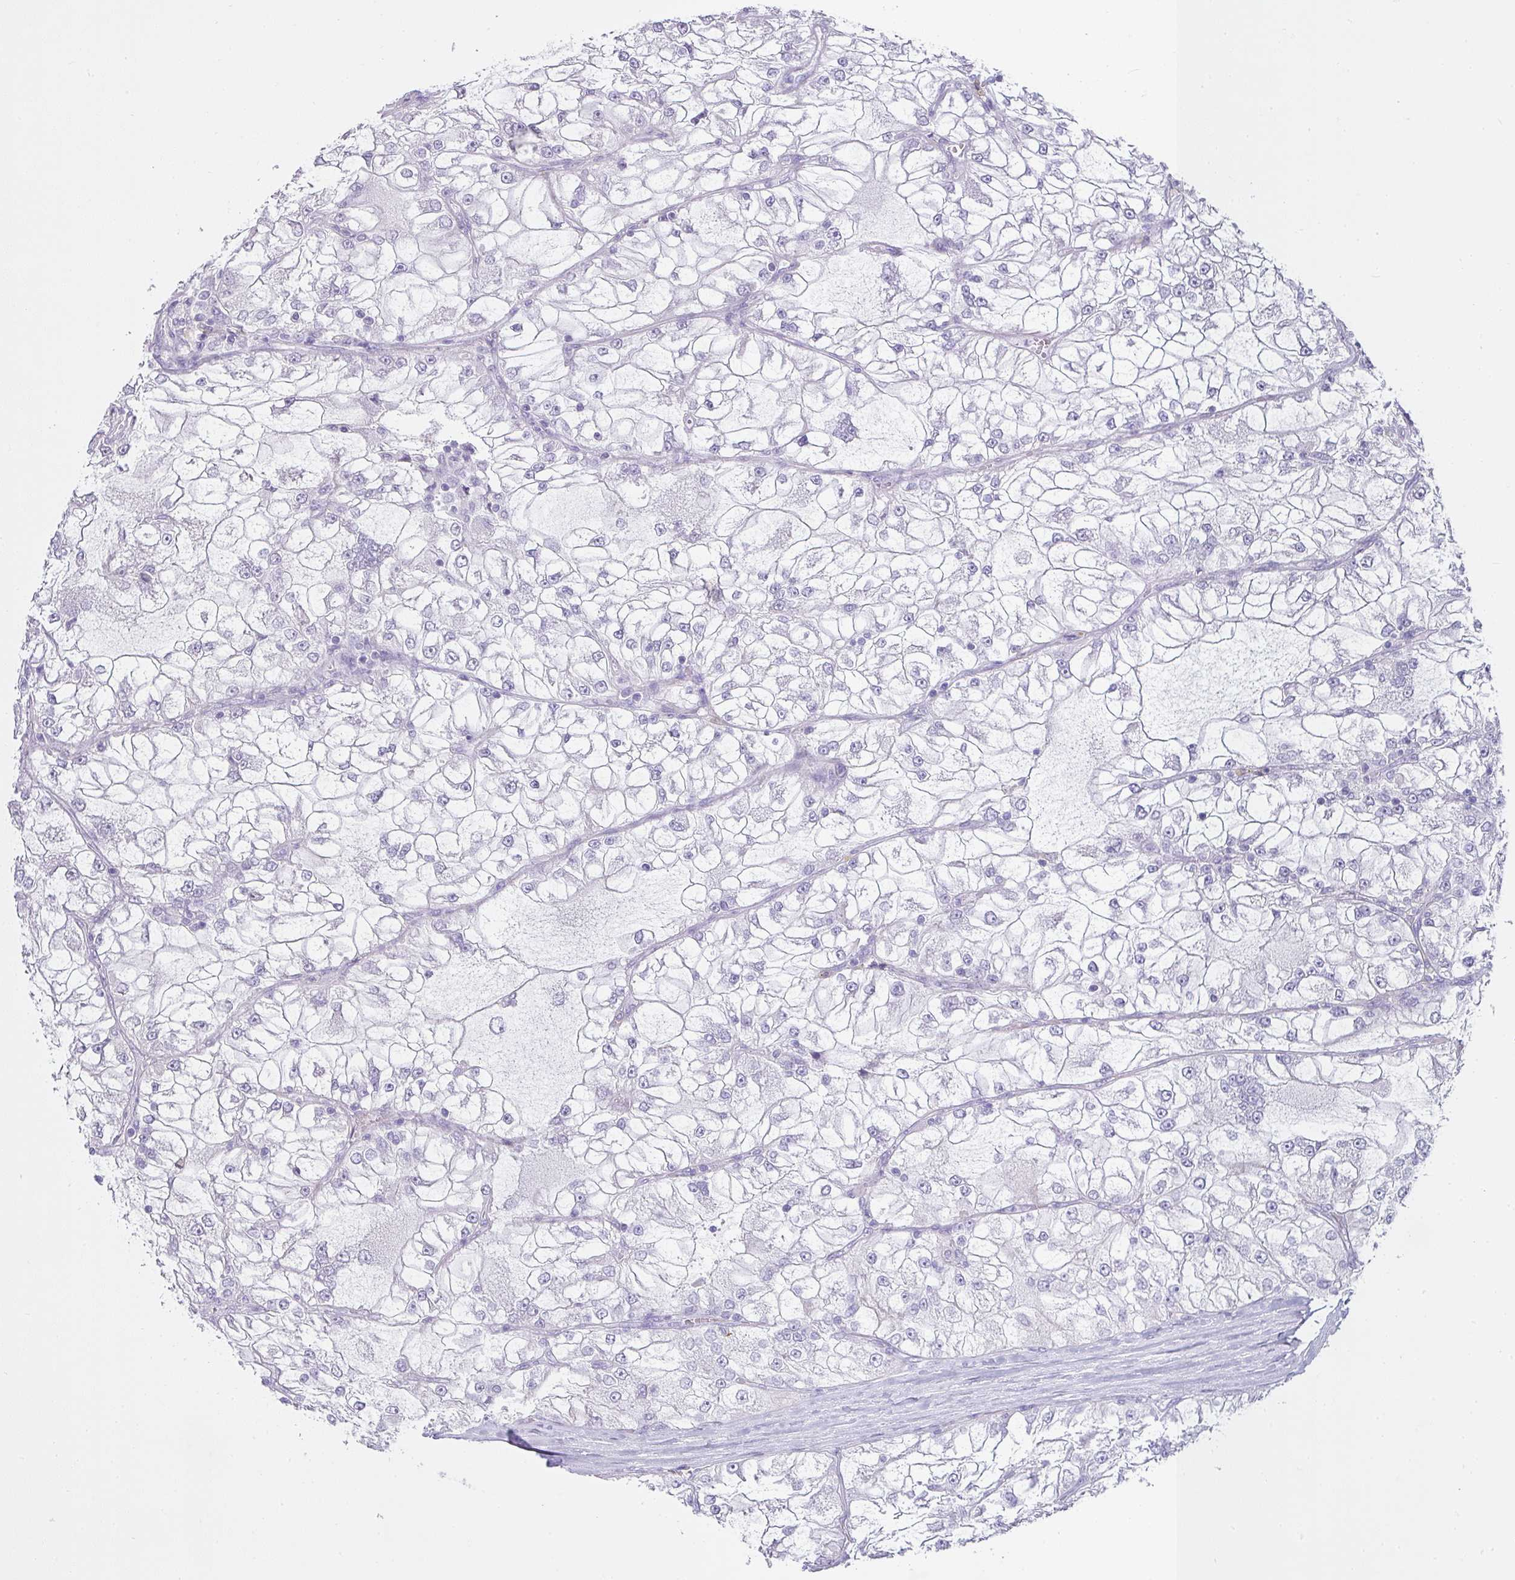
{"staining": {"intensity": "negative", "quantity": "none", "location": "none"}, "tissue": "renal cancer", "cell_type": "Tumor cells", "image_type": "cancer", "snomed": [{"axis": "morphology", "description": "Adenocarcinoma, NOS"}, {"axis": "topography", "description": "Kidney"}], "caption": "A high-resolution image shows immunohistochemistry staining of renal cancer, which displays no significant expression in tumor cells.", "gene": "VCY1B", "patient": {"sex": "female", "age": 72}}